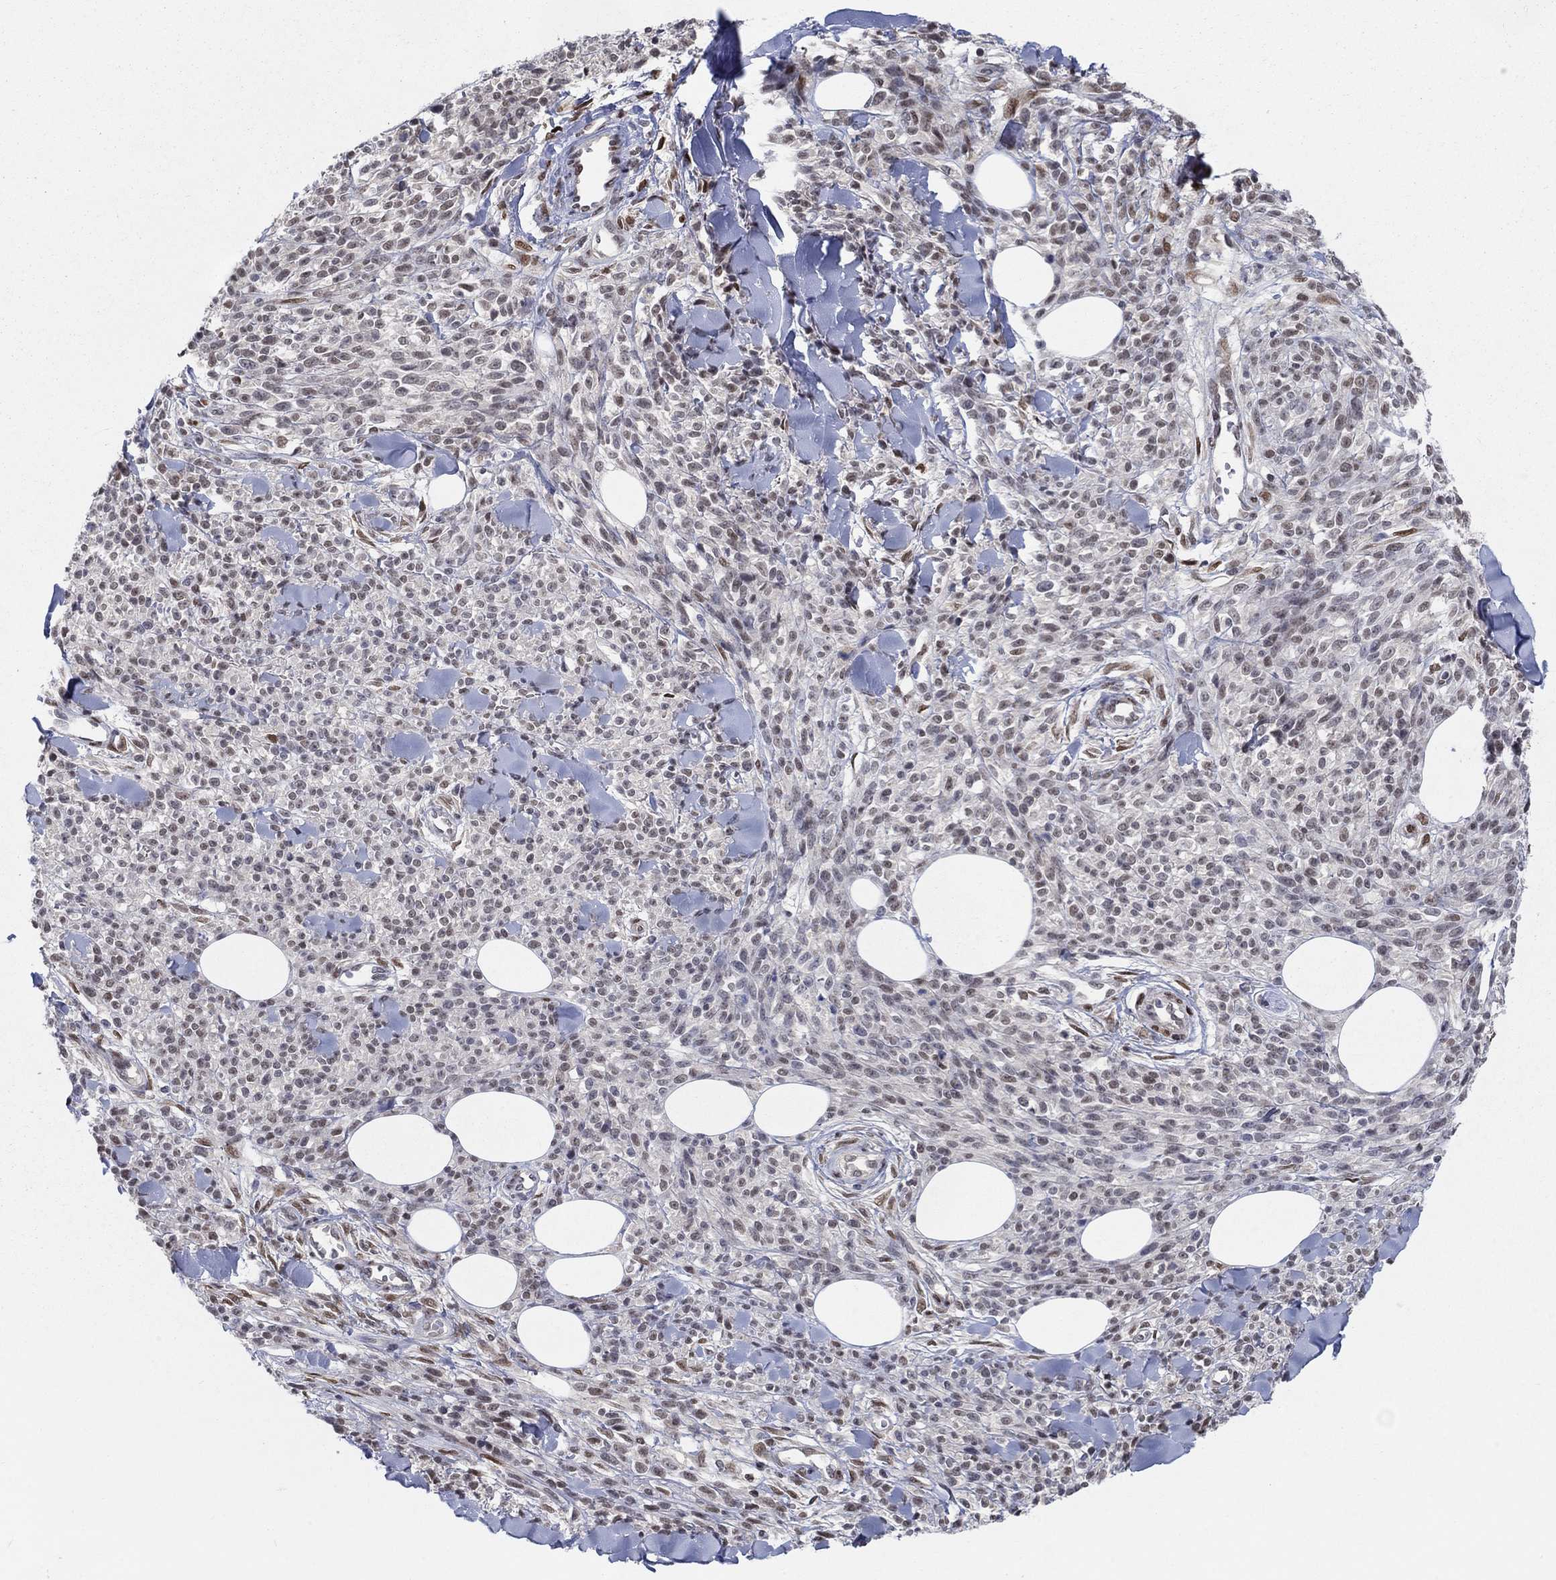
{"staining": {"intensity": "weak", "quantity": "25%-75%", "location": "nuclear"}, "tissue": "melanoma", "cell_type": "Tumor cells", "image_type": "cancer", "snomed": [{"axis": "morphology", "description": "Malignant melanoma, NOS"}, {"axis": "topography", "description": "Skin"}, {"axis": "topography", "description": "Skin of trunk"}], "caption": "The image exhibits immunohistochemical staining of melanoma. There is weak nuclear expression is identified in about 25%-75% of tumor cells.", "gene": "CENPE", "patient": {"sex": "male", "age": 74}}